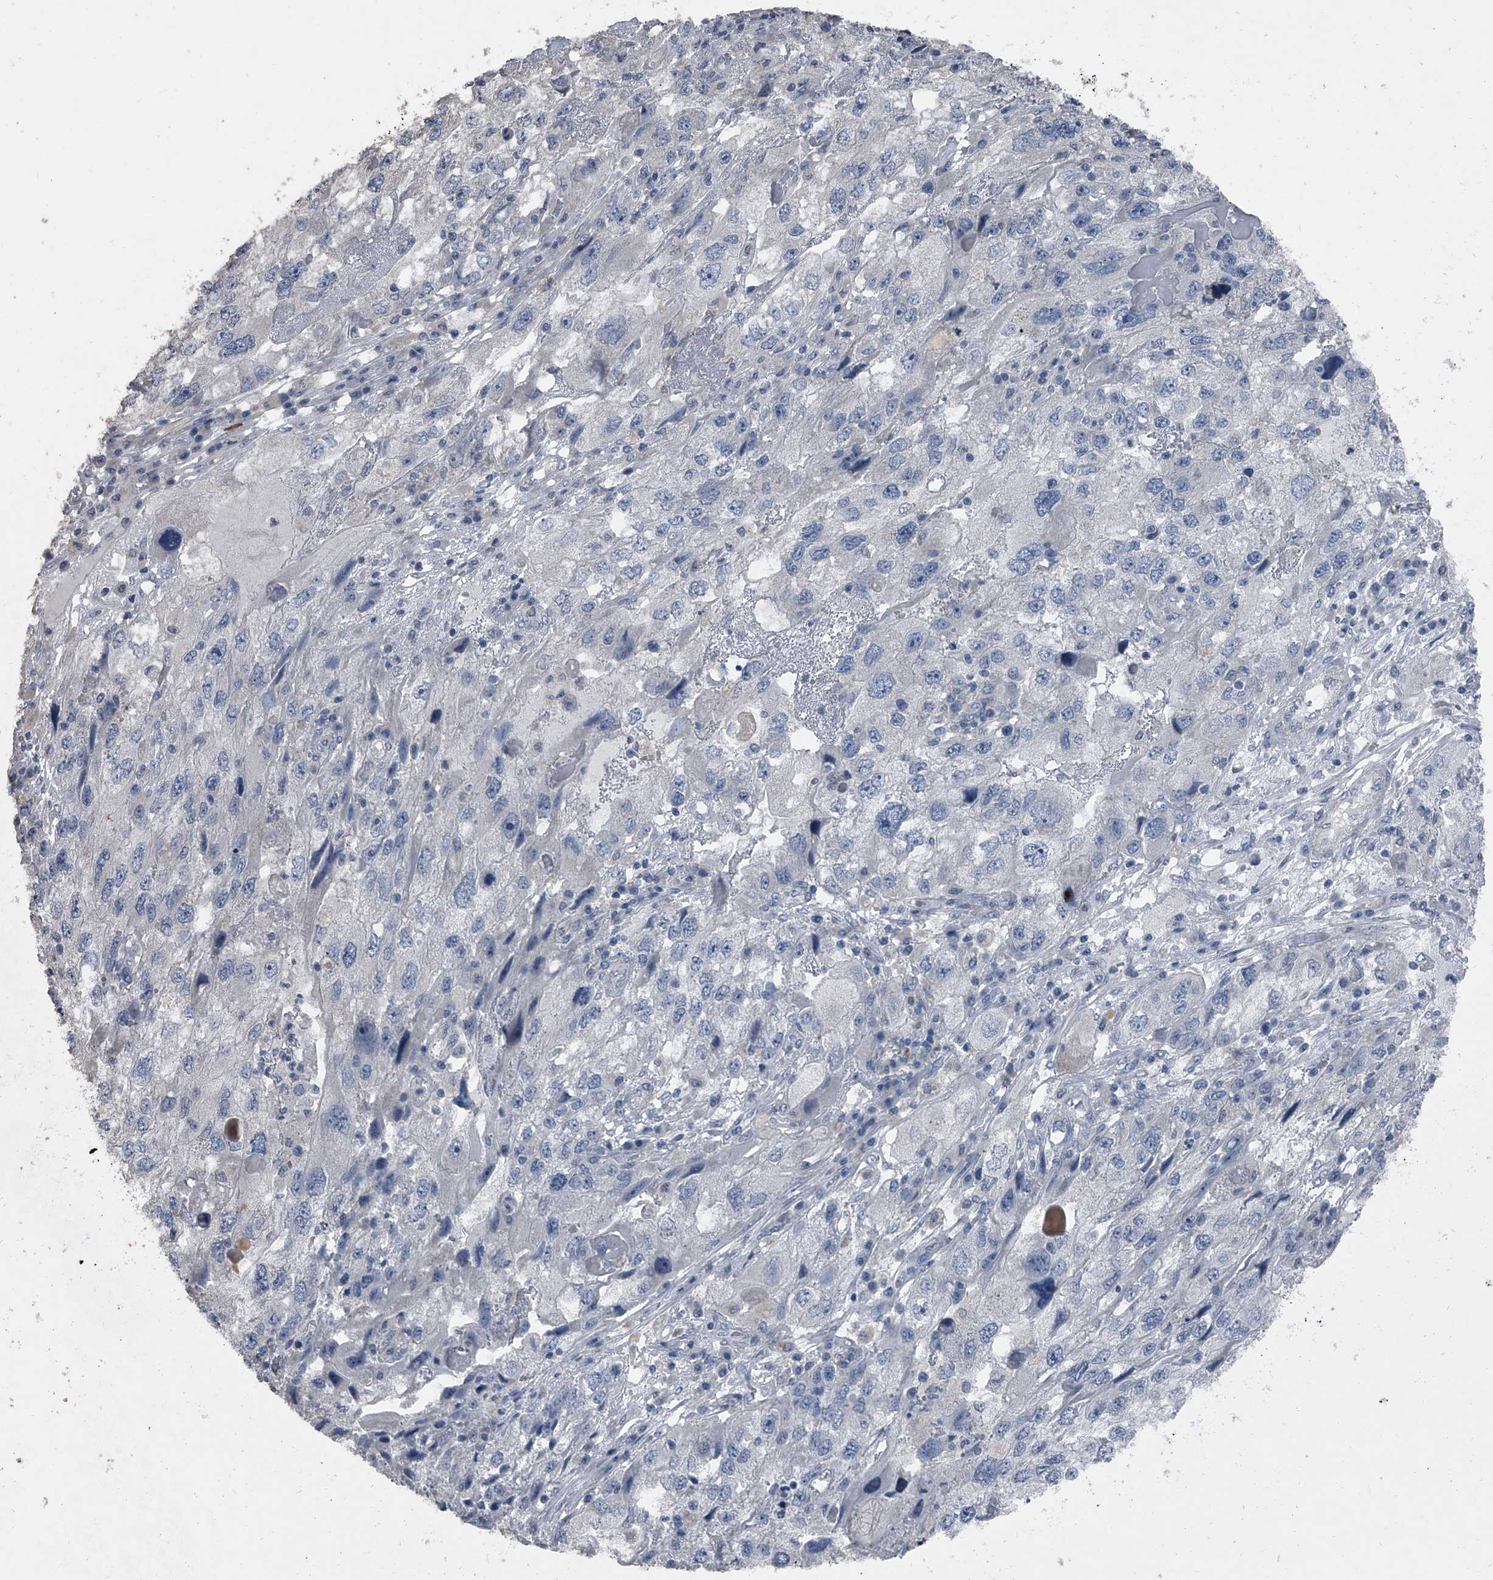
{"staining": {"intensity": "negative", "quantity": "none", "location": "none"}, "tissue": "endometrial cancer", "cell_type": "Tumor cells", "image_type": "cancer", "snomed": [{"axis": "morphology", "description": "Adenocarcinoma, NOS"}, {"axis": "topography", "description": "Endometrium"}], "caption": "This is an immunohistochemistry histopathology image of adenocarcinoma (endometrial). There is no staining in tumor cells.", "gene": "HEPHL1", "patient": {"sex": "female", "age": 49}}